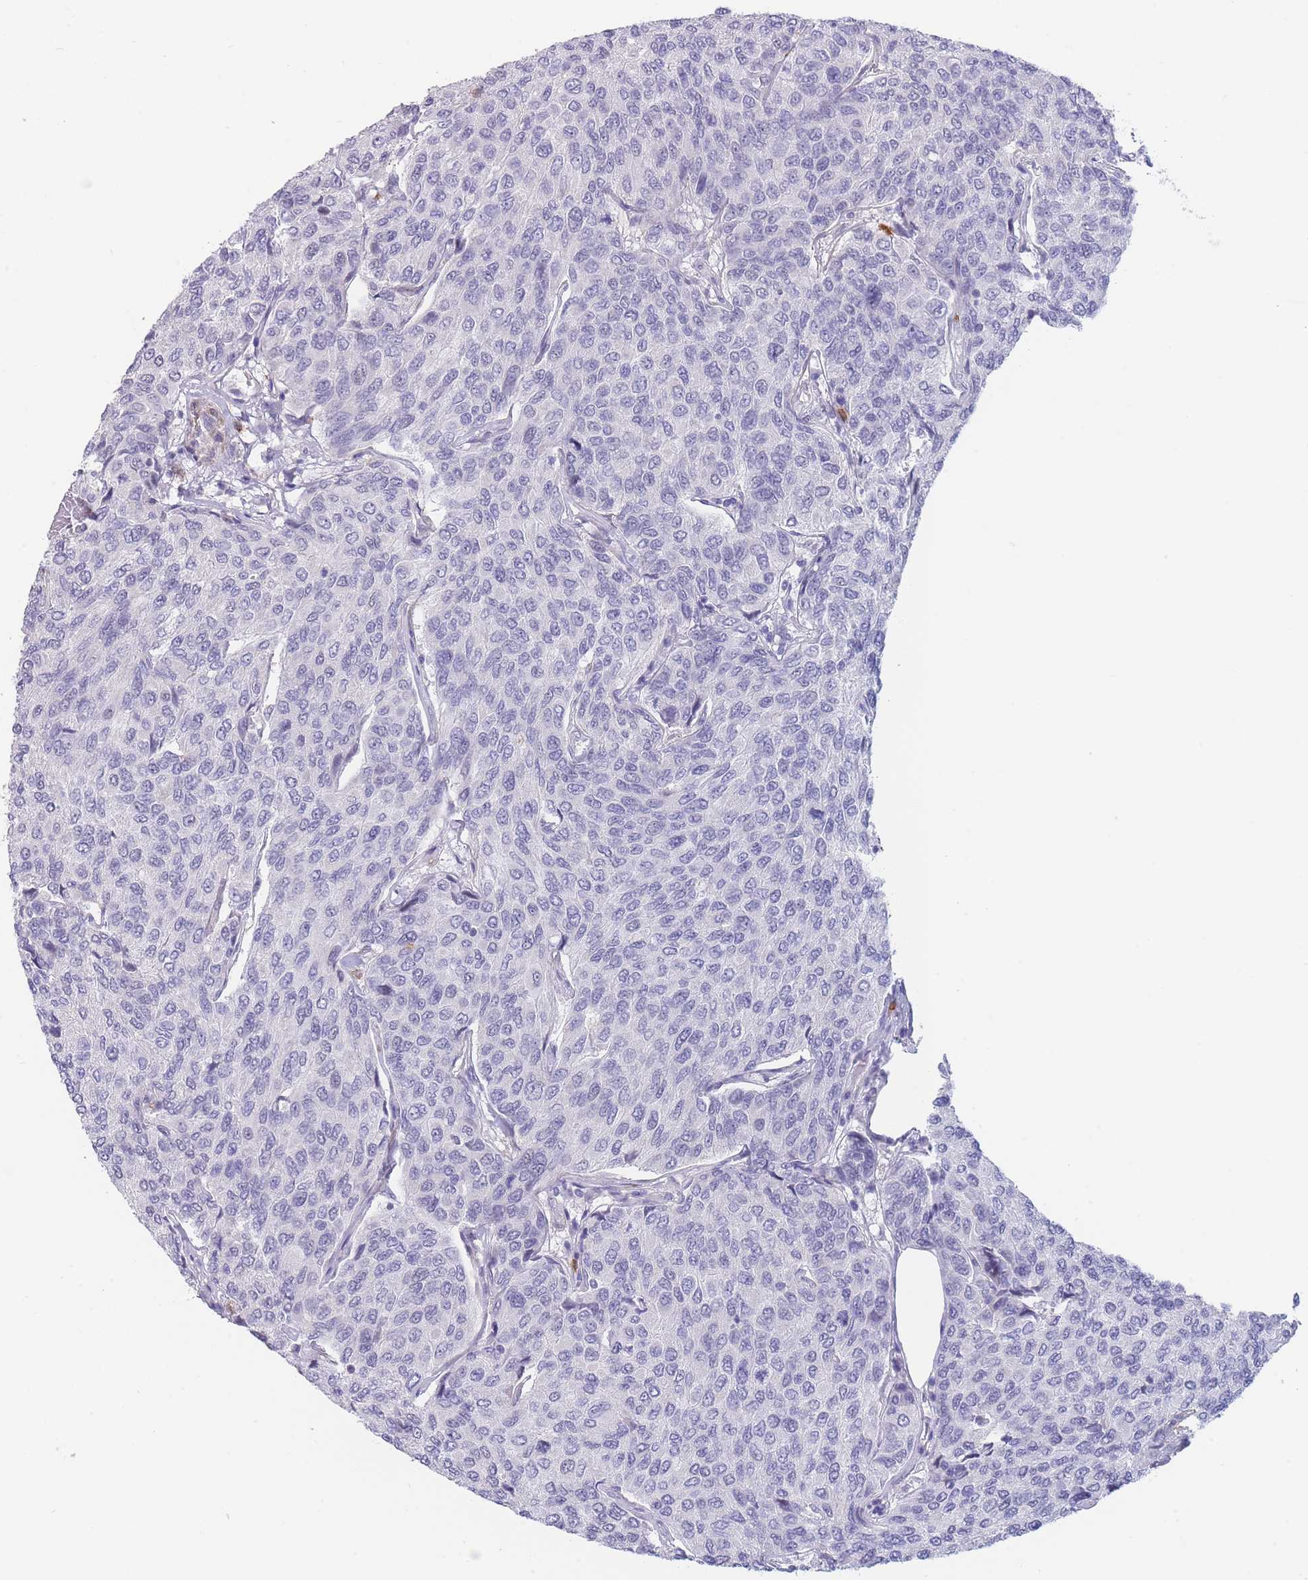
{"staining": {"intensity": "negative", "quantity": "none", "location": "none"}, "tissue": "breast cancer", "cell_type": "Tumor cells", "image_type": "cancer", "snomed": [{"axis": "morphology", "description": "Duct carcinoma"}, {"axis": "topography", "description": "Breast"}], "caption": "This is an immunohistochemistry micrograph of human intraductal carcinoma (breast). There is no staining in tumor cells.", "gene": "ASAP3", "patient": {"sex": "female", "age": 55}}